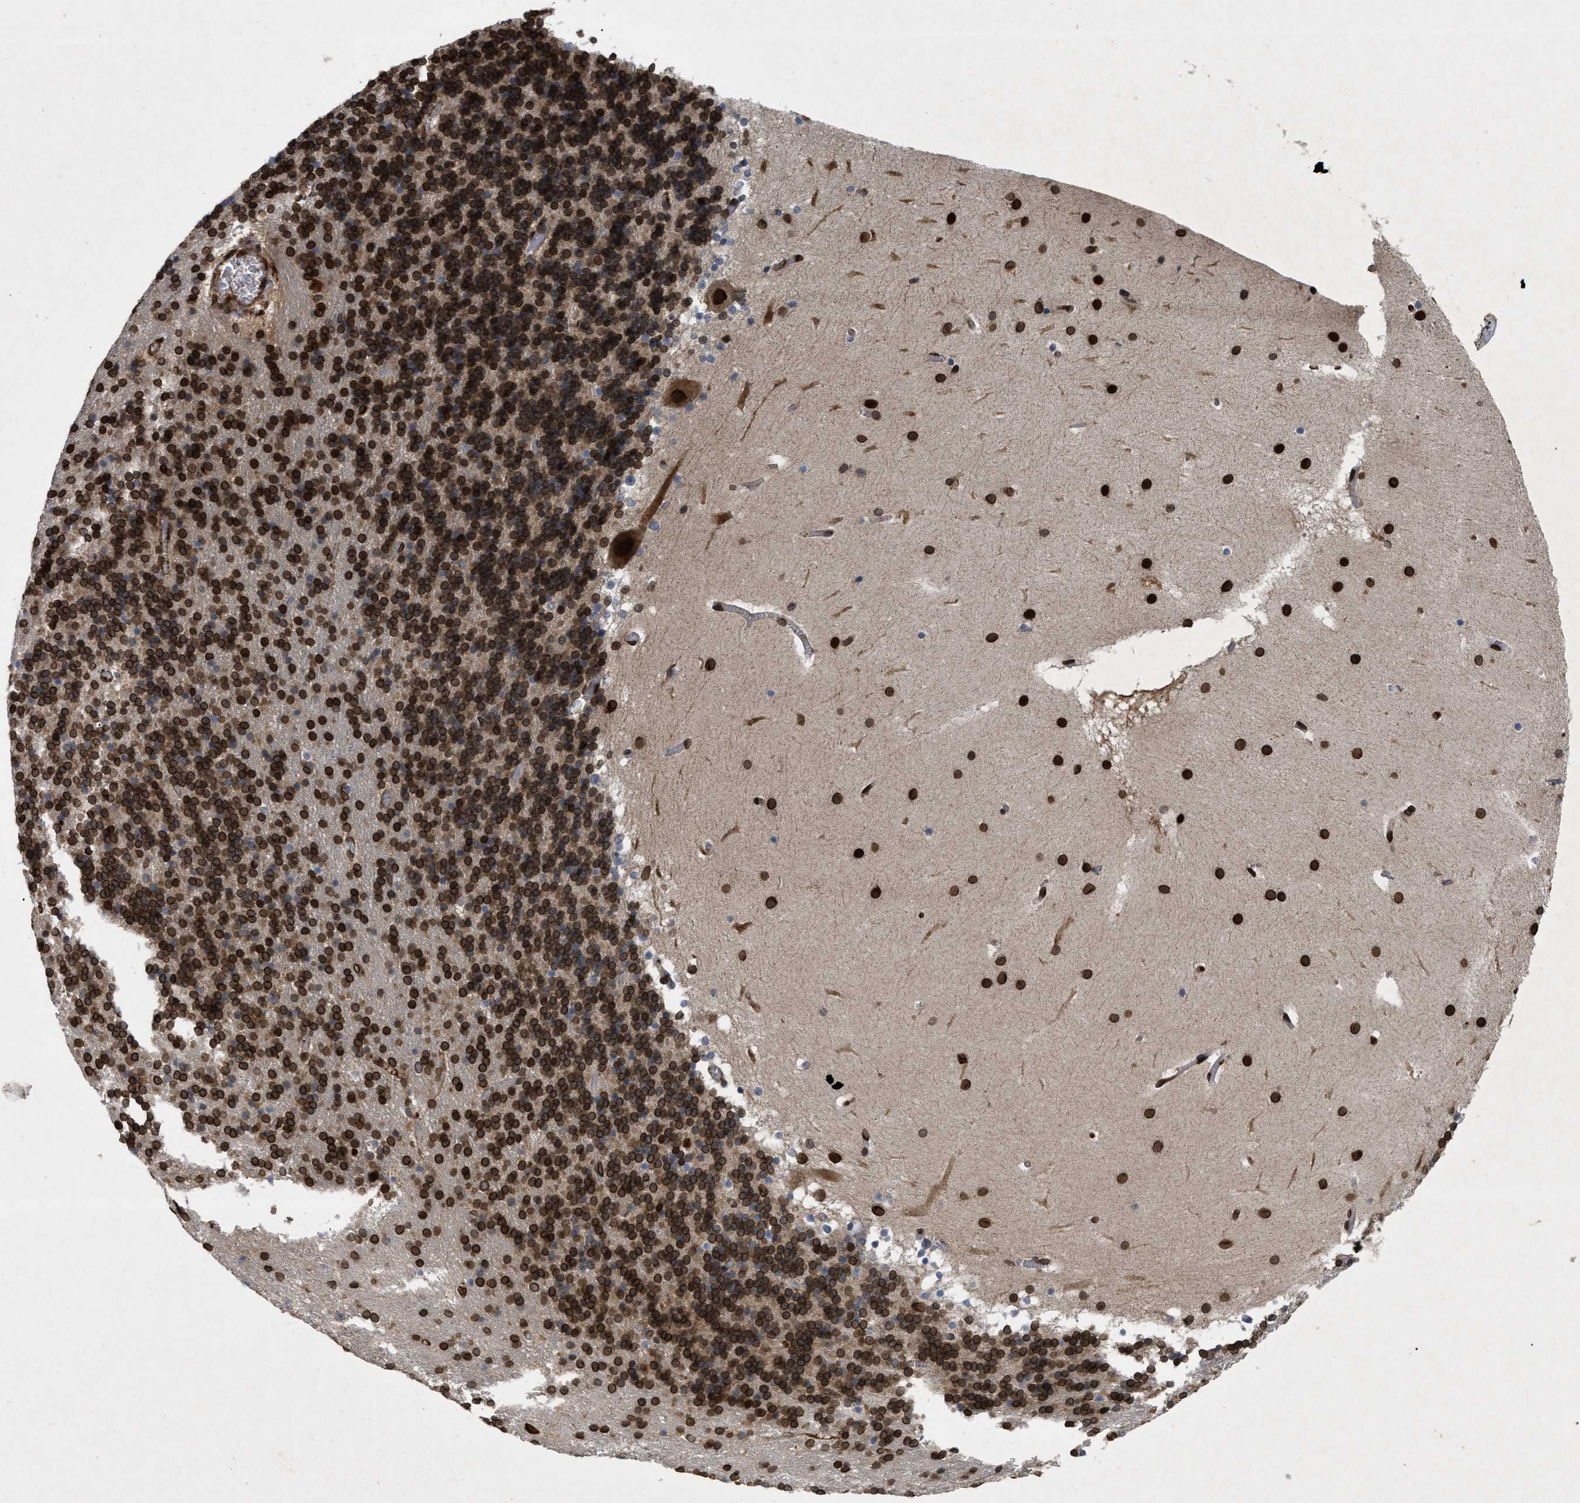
{"staining": {"intensity": "strong", "quantity": ">75%", "location": "cytoplasmic/membranous,nuclear"}, "tissue": "cerebellum", "cell_type": "Cells in granular layer", "image_type": "normal", "snomed": [{"axis": "morphology", "description": "Normal tissue, NOS"}, {"axis": "topography", "description": "Cerebellum"}], "caption": "This micrograph reveals IHC staining of normal human cerebellum, with high strong cytoplasmic/membranous,nuclear expression in about >75% of cells in granular layer.", "gene": "CRY1", "patient": {"sex": "male", "age": 45}}